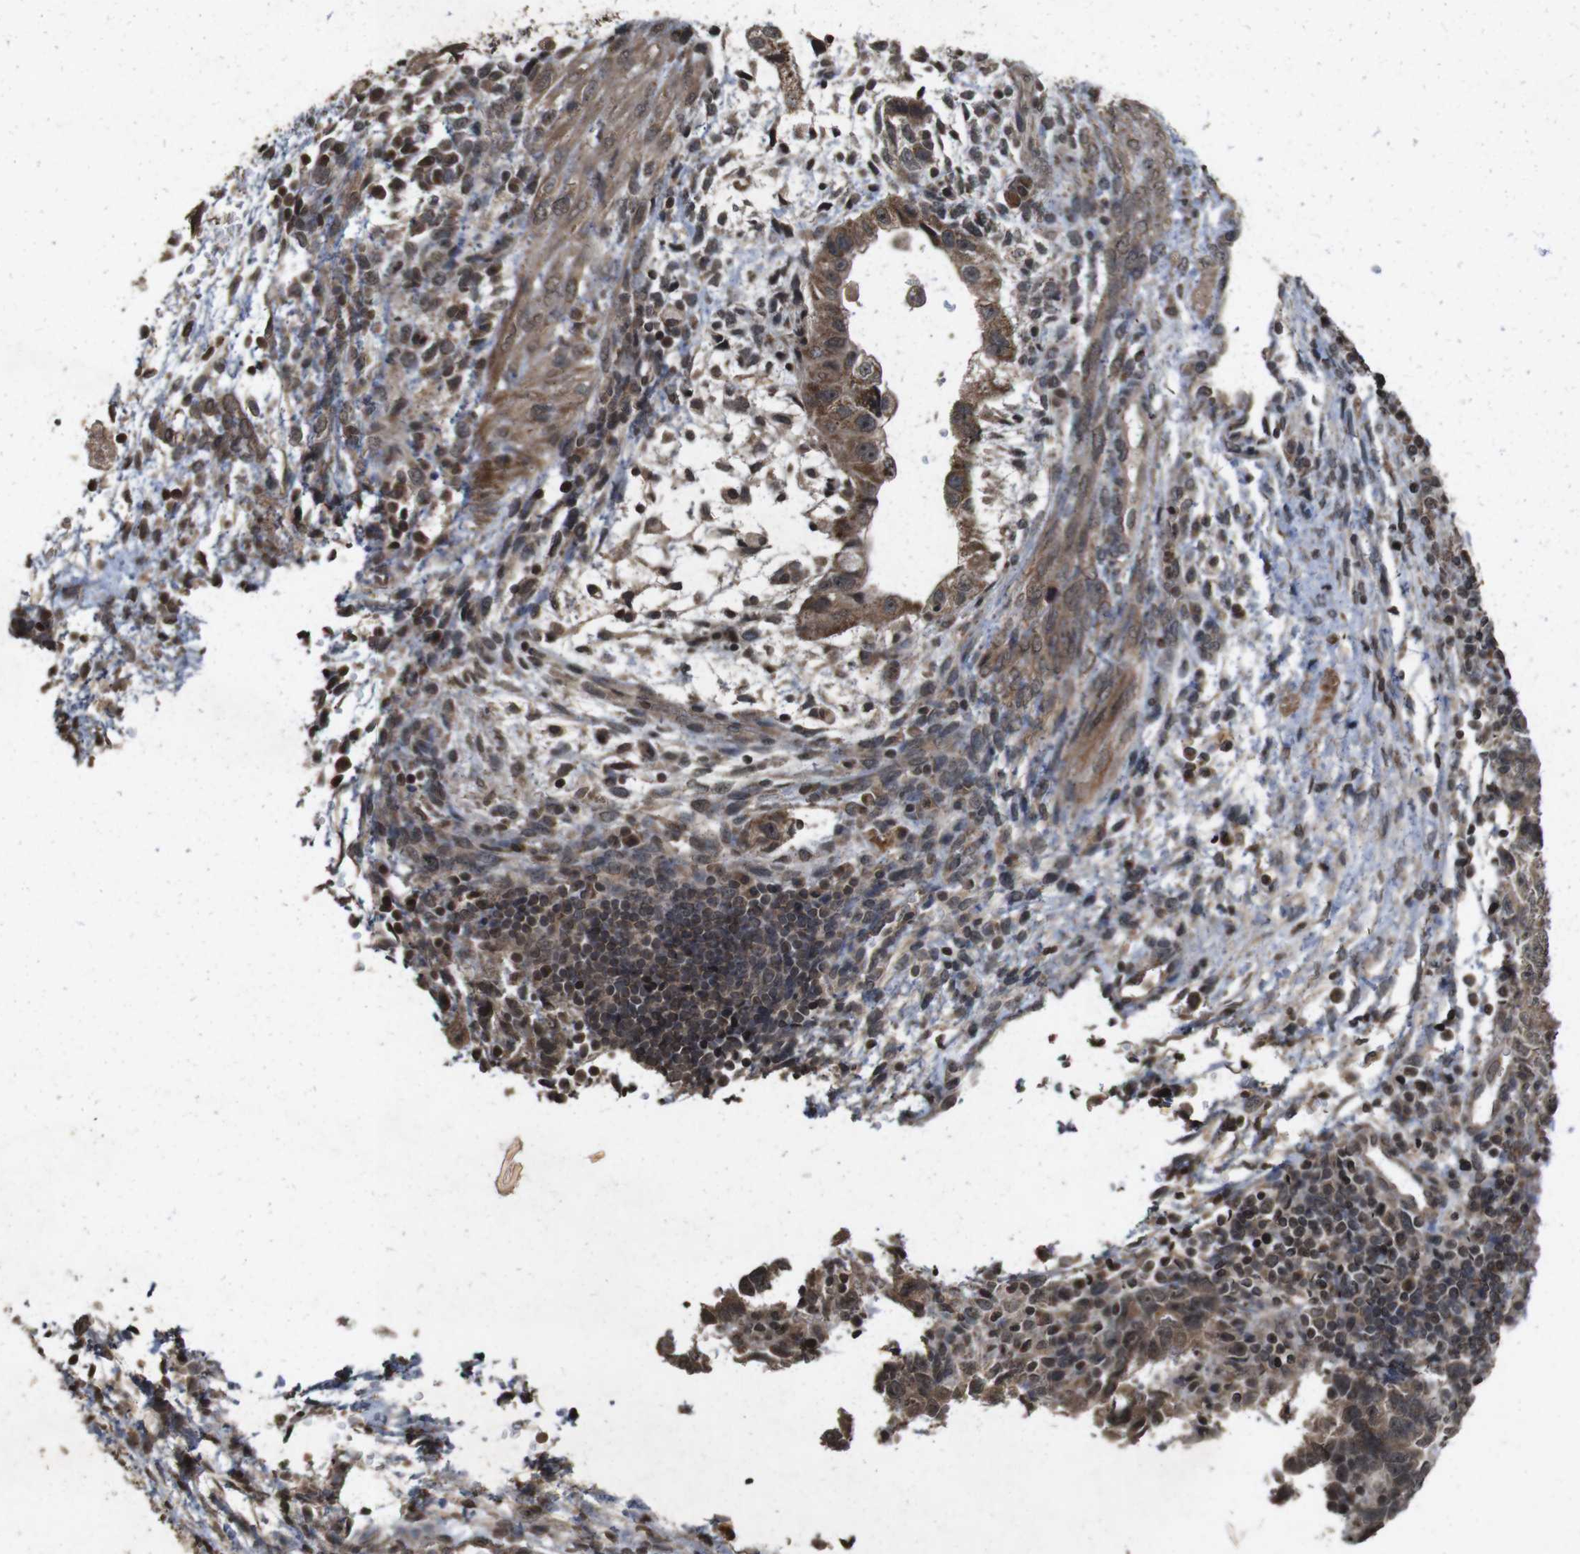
{"staining": {"intensity": "moderate", "quantity": ">75%", "location": "cytoplasmic/membranous,nuclear"}, "tissue": "testis cancer", "cell_type": "Tumor cells", "image_type": "cancer", "snomed": [{"axis": "morphology", "description": "Carcinoma, Embryonal, NOS"}, {"axis": "topography", "description": "Testis"}], "caption": "High-magnification brightfield microscopy of testis cancer stained with DAB (3,3'-diaminobenzidine) (brown) and counterstained with hematoxylin (blue). tumor cells exhibit moderate cytoplasmic/membranous and nuclear expression is appreciated in approximately>75% of cells.", "gene": "SORL1", "patient": {"sex": "male", "age": 36}}